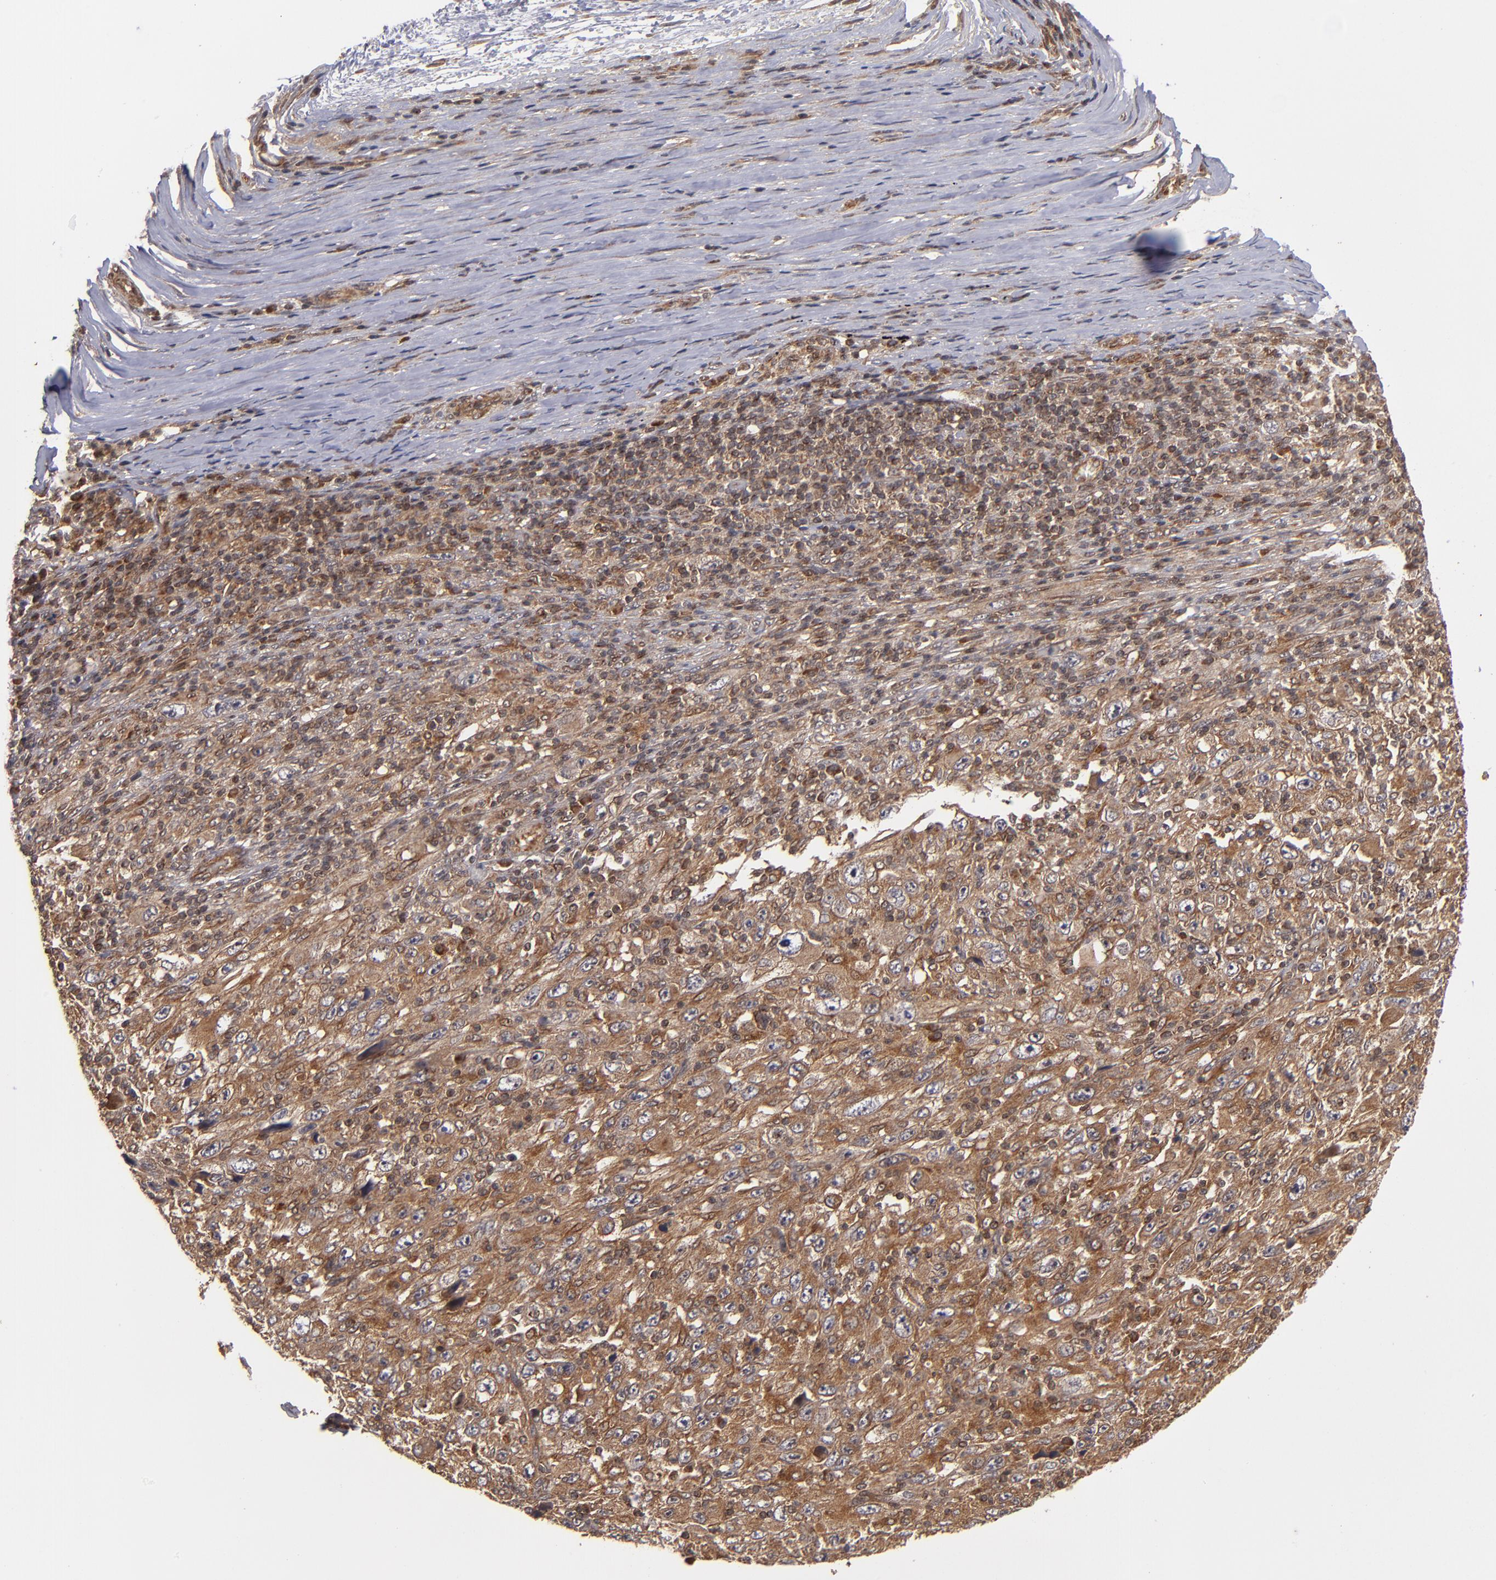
{"staining": {"intensity": "moderate", "quantity": ">75%", "location": "cytoplasmic/membranous"}, "tissue": "melanoma", "cell_type": "Tumor cells", "image_type": "cancer", "snomed": [{"axis": "morphology", "description": "Malignant melanoma, Metastatic site"}, {"axis": "topography", "description": "Skin"}], "caption": "This photomicrograph shows malignant melanoma (metastatic site) stained with immunohistochemistry to label a protein in brown. The cytoplasmic/membranous of tumor cells show moderate positivity for the protein. Nuclei are counter-stained blue.", "gene": "BDKRB1", "patient": {"sex": "female", "age": 56}}